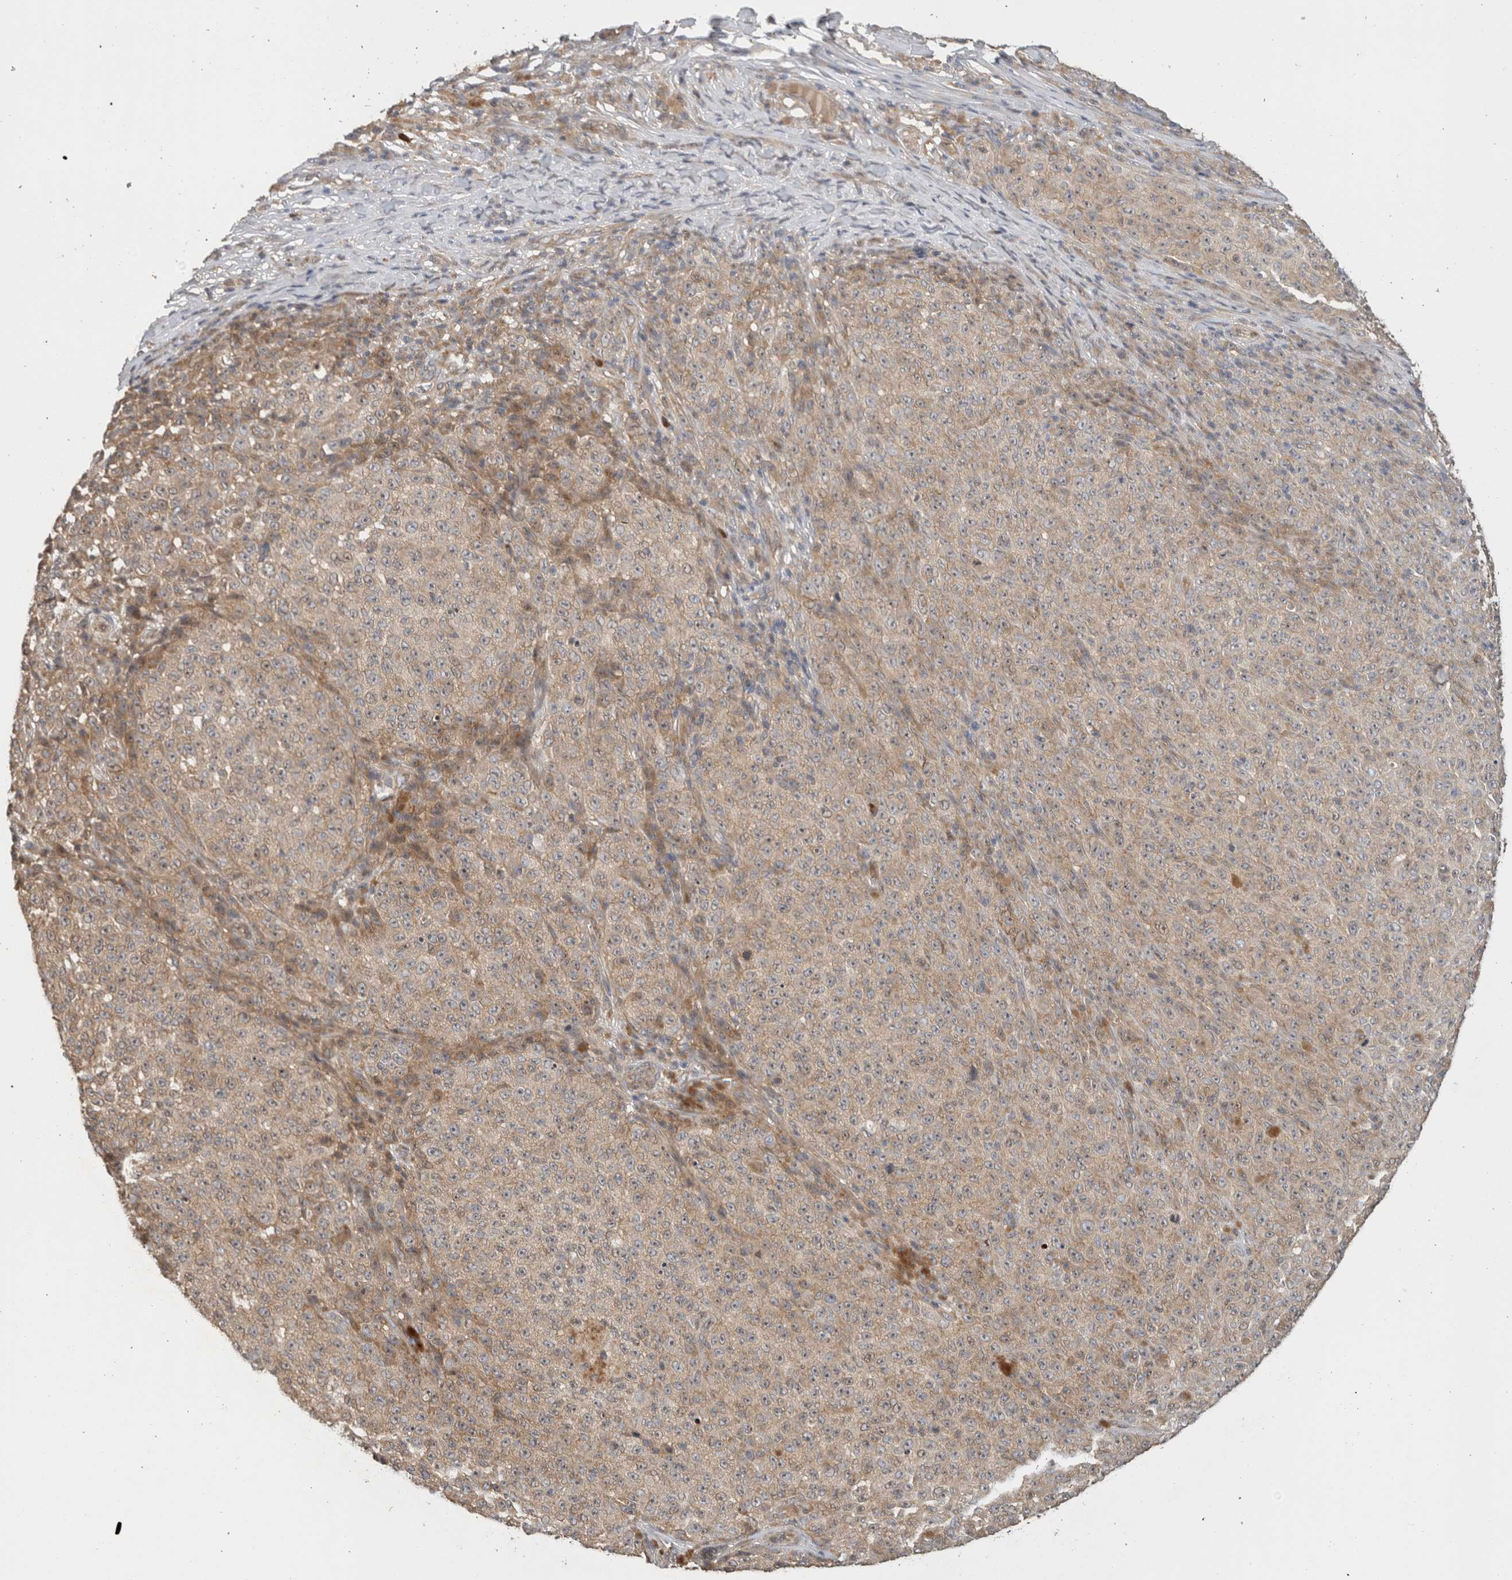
{"staining": {"intensity": "weak", "quantity": ">75%", "location": "cytoplasmic/membranous"}, "tissue": "melanoma", "cell_type": "Tumor cells", "image_type": "cancer", "snomed": [{"axis": "morphology", "description": "Malignant melanoma, NOS"}, {"axis": "topography", "description": "Skin"}], "caption": "High-power microscopy captured an immunohistochemistry histopathology image of malignant melanoma, revealing weak cytoplasmic/membranous positivity in about >75% of tumor cells.", "gene": "PUM1", "patient": {"sex": "female", "age": 82}}